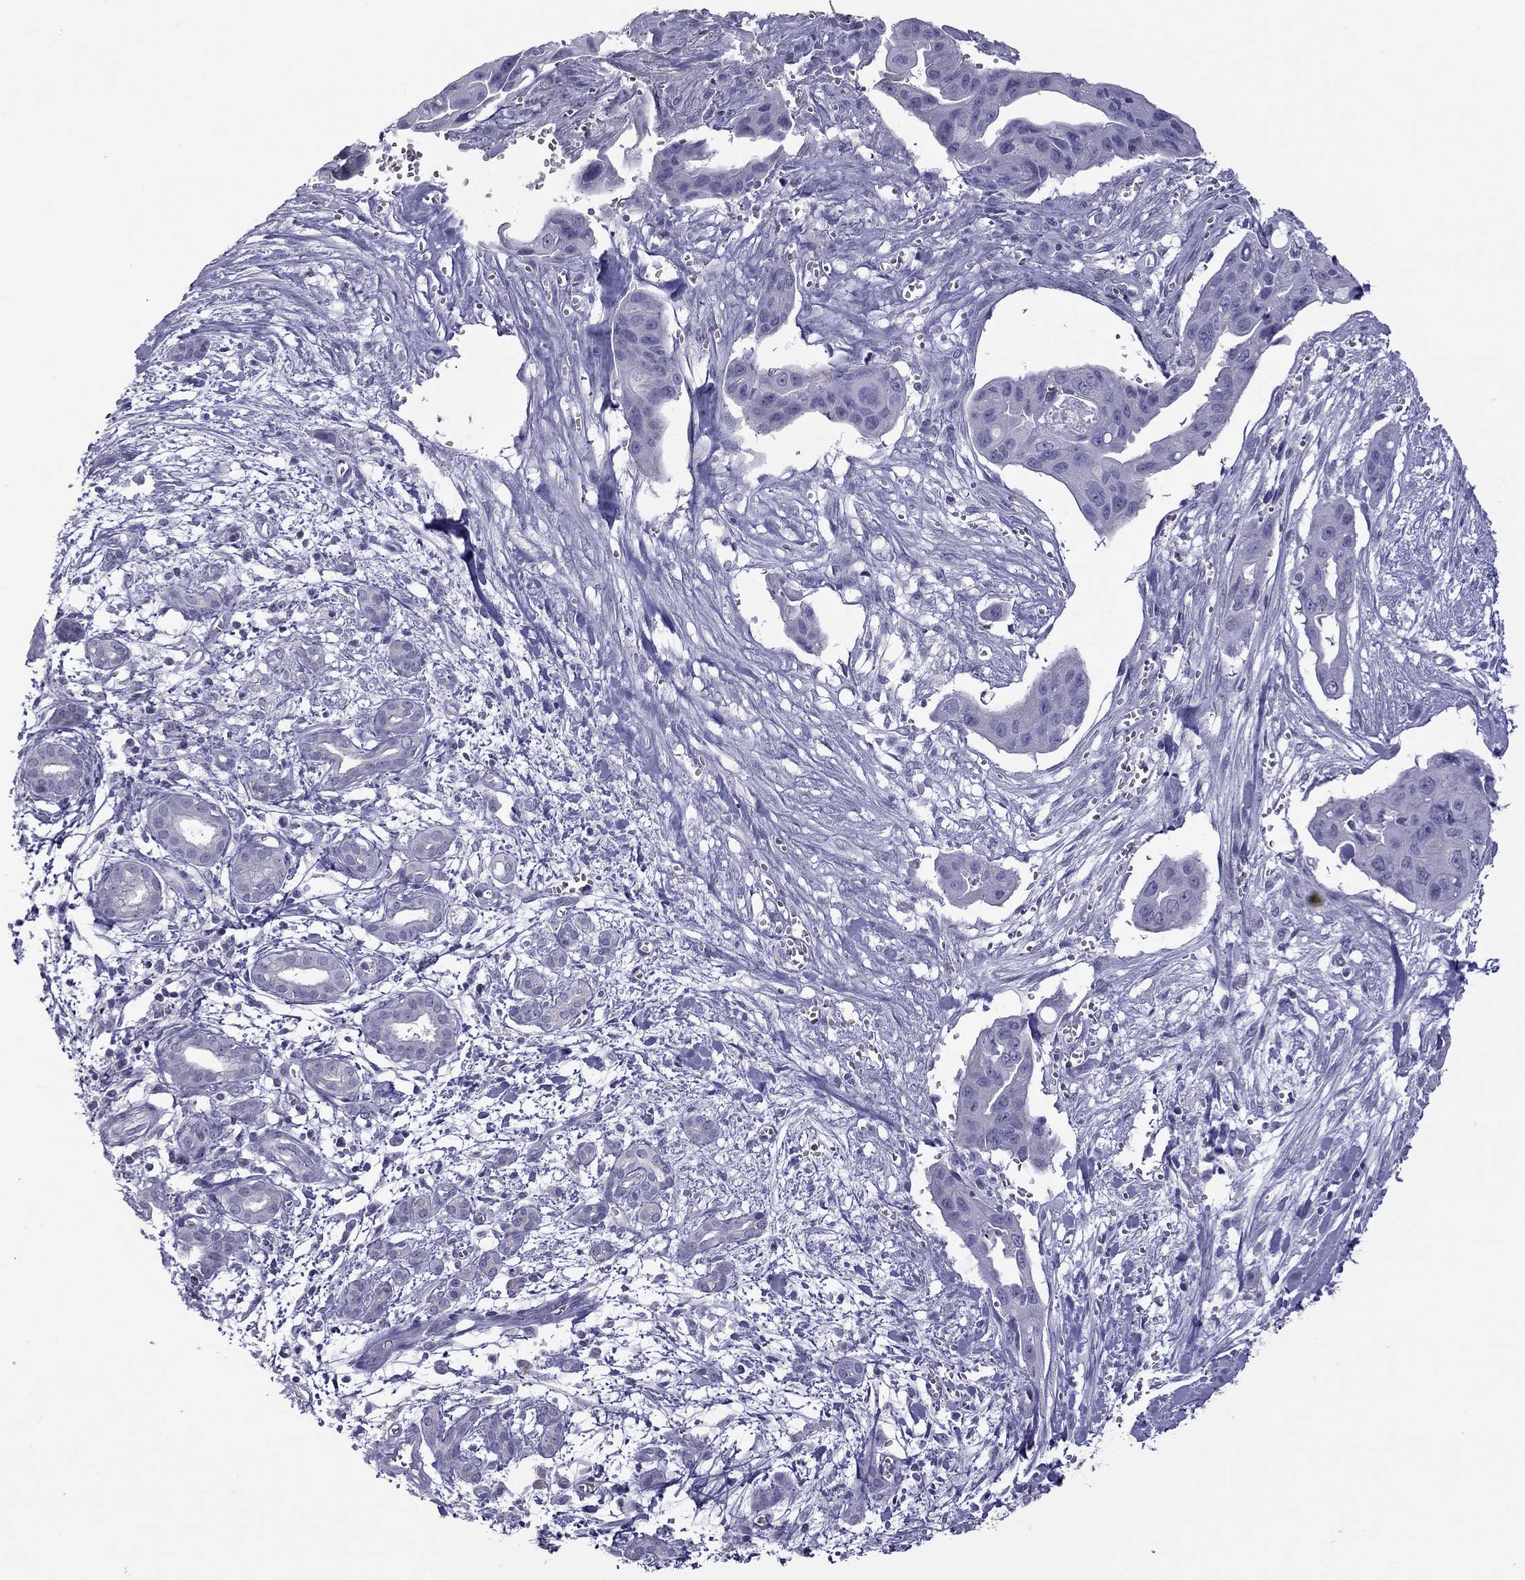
{"staining": {"intensity": "negative", "quantity": "none", "location": "none"}, "tissue": "pancreatic cancer", "cell_type": "Tumor cells", "image_type": "cancer", "snomed": [{"axis": "morphology", "description": "Adenocarcinoma, NOS"}, {"axis": "topography", "description": "Pancreas"}], "caption": "A photomicrograph of human pancreatic cancer is negative for staining in tumor cells.", "gene": "TEX14", "patient": {"sex": "male", "age": 60}}